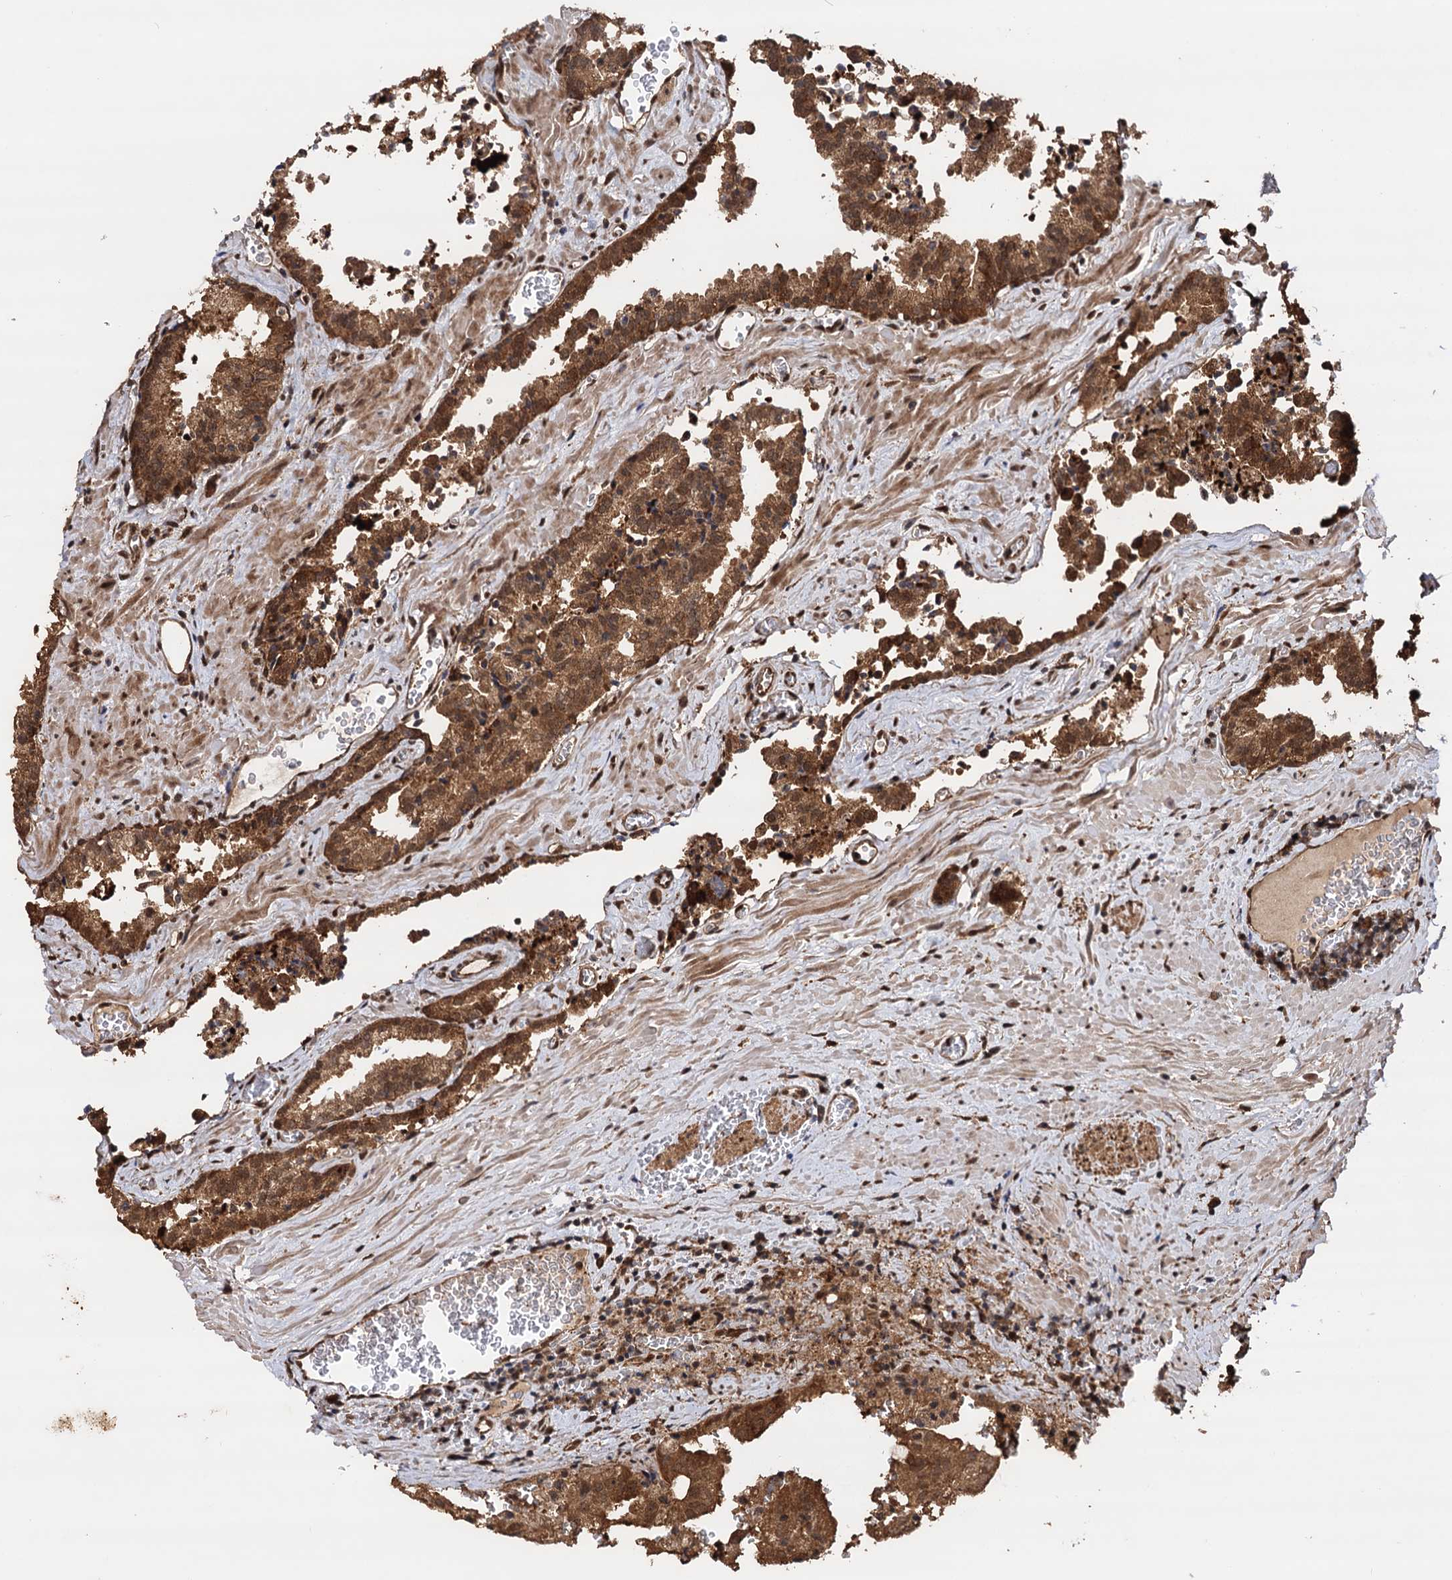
{"staining": {"intensity": "strong", "quantity": ">75%", "location": "cytoplasmic/membranous,nuclear"}, "tissue": "prostate cancer", "cell_type": "Tumor cells", "image_type": "cancer", "snomed": [{"axis": "morphology", "description": "Adenocarcinoma, High grade"}, {"axis": "topography", "description": "Prostate"}], "caption": "Protein analysis of prostate cancer tissue displays strong cytoplasmic/membranous and nuclear expression in approximately >75% of tumor cells.", "gene": "PIGB", "patient": {"sex": "male", "age": 68}}